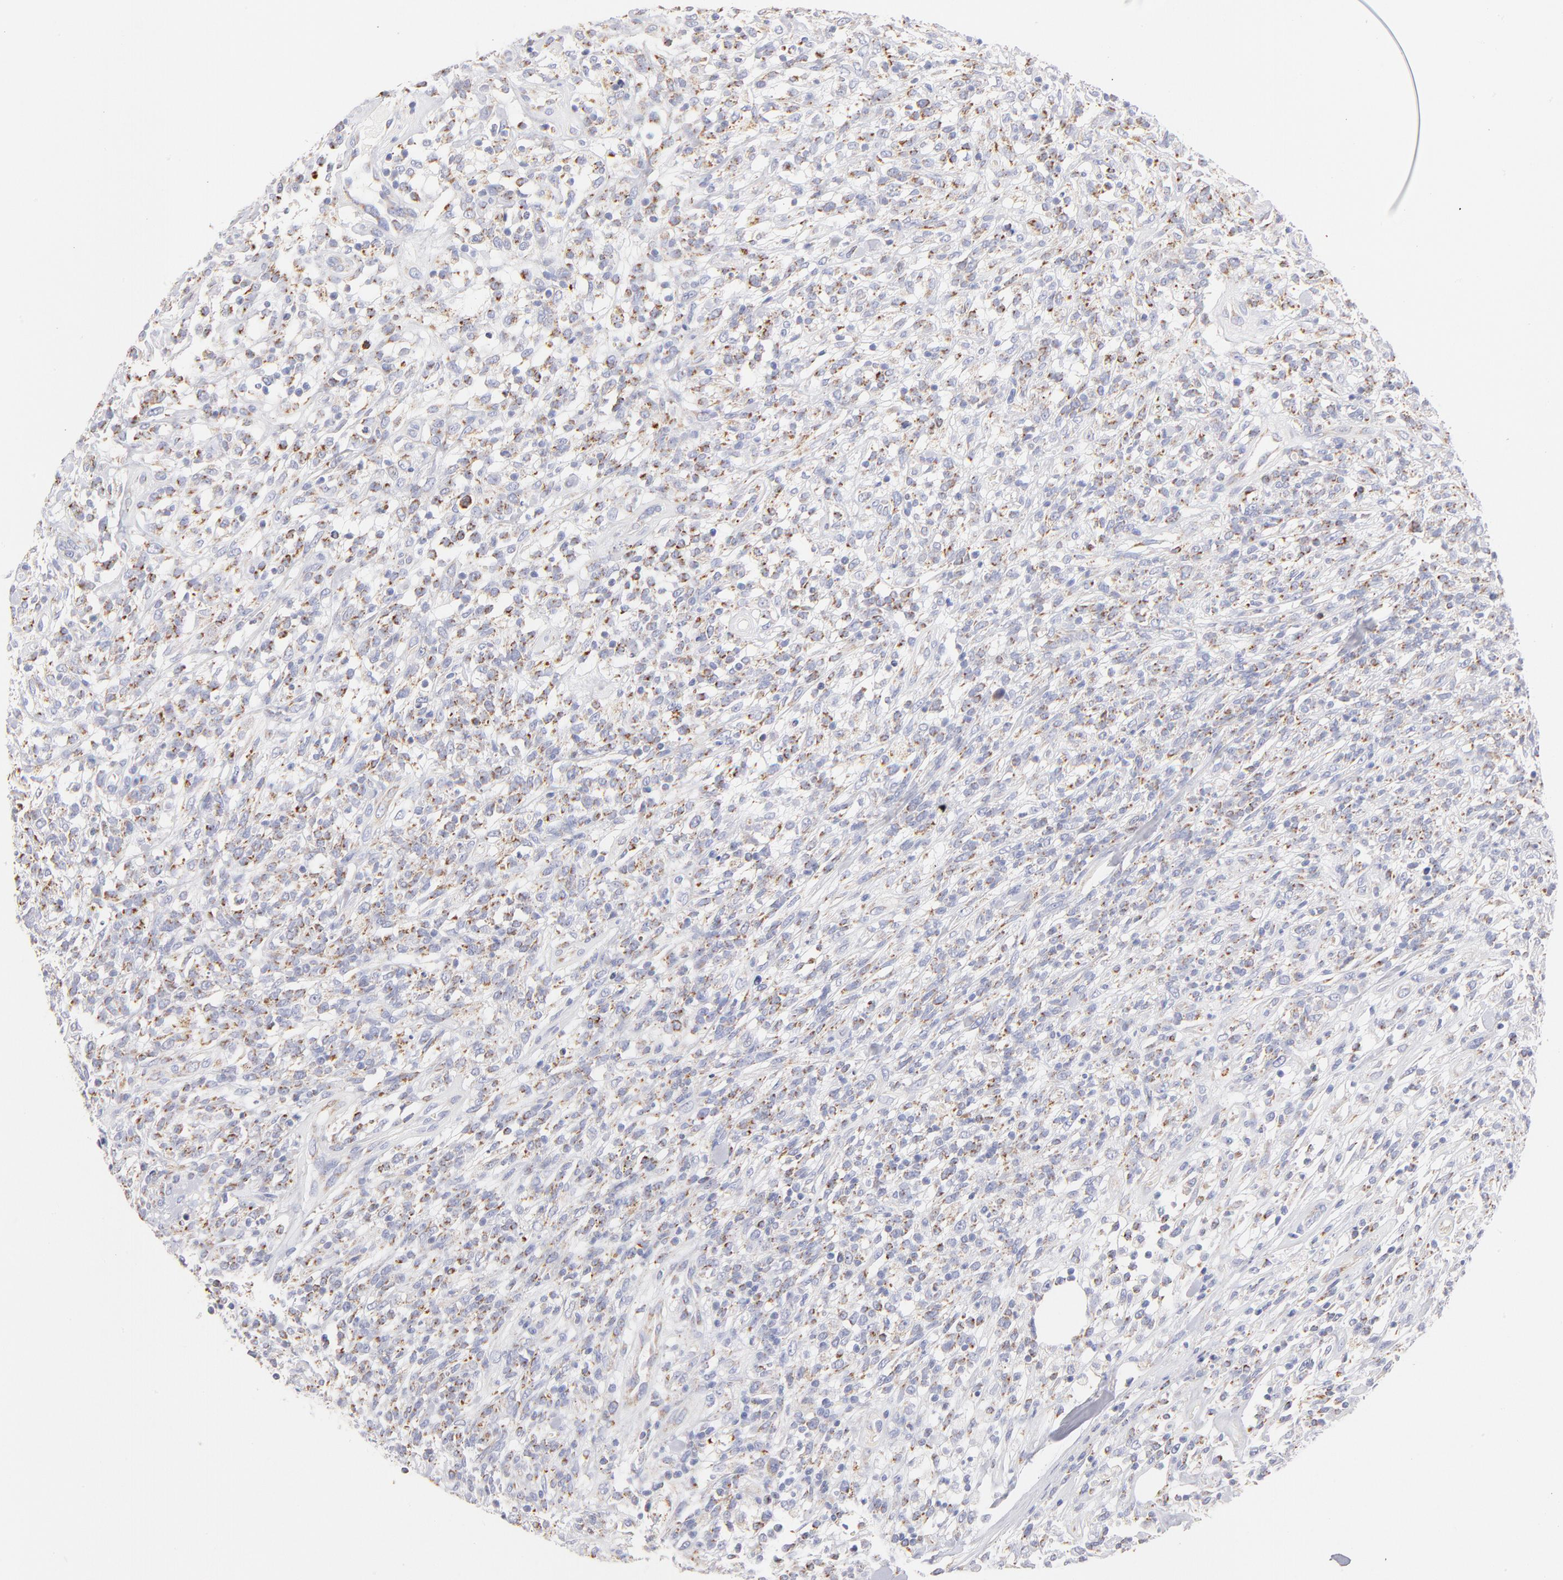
{"staining": {"intensity": "moderate", "quantity": ">75%", "location": "cytoplasmic/membranous"}, "tissue": "lymphoma", "cell_type": "Tumor cells", "image_type": "cancer", "snomed": [{"axis": "morphology", "description": "Malignant lymphoma, non-Hodgkin's type, High grade"}, {"axis": "topography", "description": "Lymph node"}], "caption": "Malignant lymphoma, non-Hodgkin's type (high-grade) stained with DAB (3,3'-diaminobenzidine) immunohistochemistry (IHC) reveals medium levels of moderate cytoplasmic/membranous positivity in approximately >75% of tumor cells.", "gene": "AIFM1", "patient": {"sex": "female", "age": 73}}